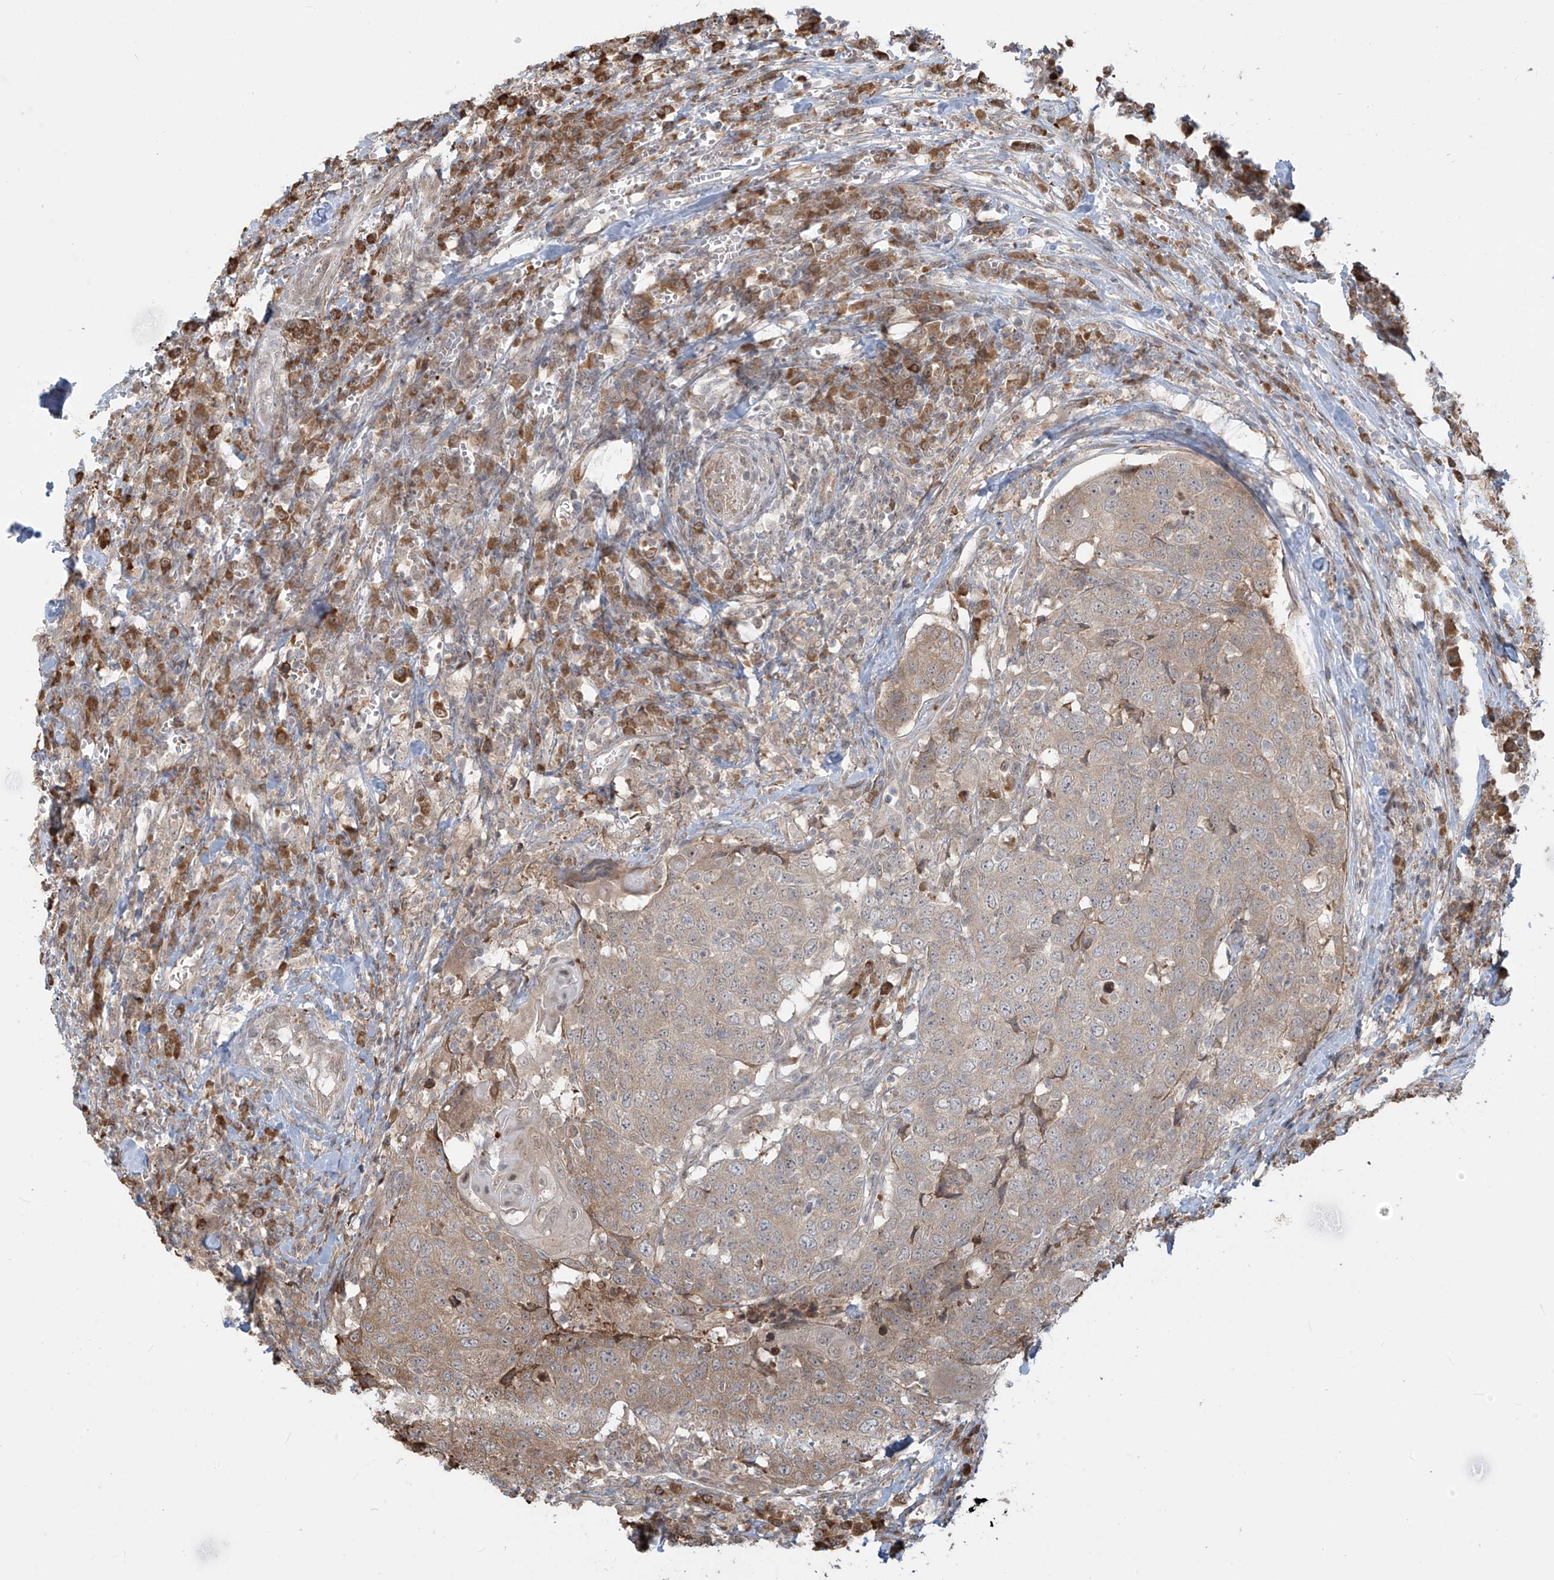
{"staining": {"intensity": "weak", "quantity": ">75%", "location": "cytoplasmic/membranous"}, "tissue": "head and neck cancer", "cell_type": "Tumor cells", "image_type": "cancer", "snomed": [{"axis": "morphology", "description": "Squamous cell carcinoma, NOS"}, {"axis": "topography", "description": "Head-Neck"}], "caption": "This micrograph exhibits IHC staining of human squamous cell carcinoma (head and neck), with low weak cytoplasmic/membranous expression in about >75% of tumor cells.", "gene": "PLEKHM3", "patient": {"sex": "male", "age": 66}}